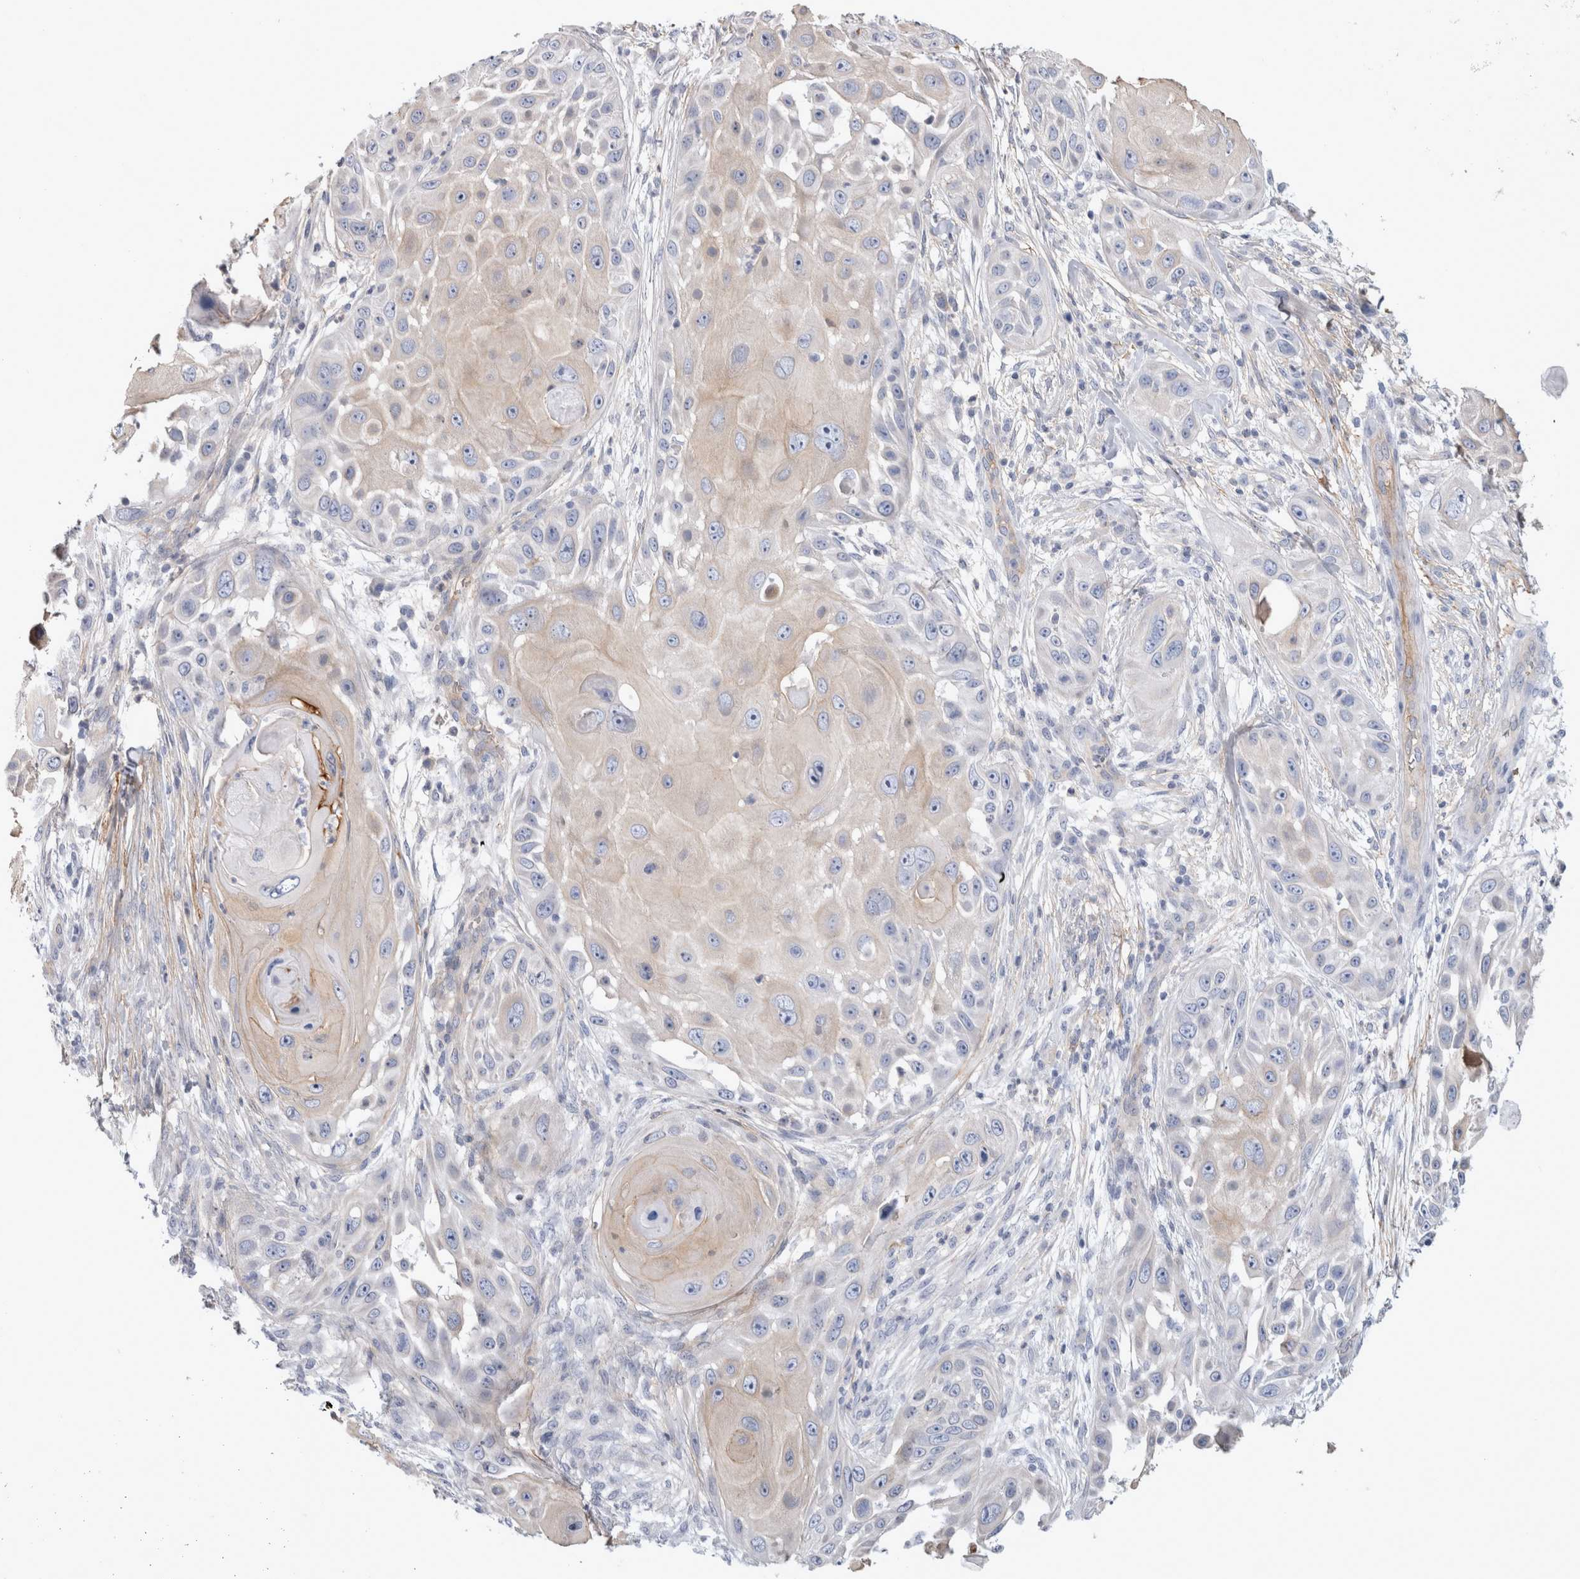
{"staining": {"intensity": "negative", "quantity": "none", "location": "none"}, "tissue": "skin cancer", "cell_type": "Tumor cells", "image_type": "cancer", "snomed": [{"axis": "morphology", "description": "Squamous cell carcinoma, NOS"}, {"axis": "topography", "description": "Skin"}], "caption": "DAB immunohistochemical staining of skin cancer (squamous cell carcinoma) shows no significant expression in tumor cells.", "gene": "CD55", "patient": {"sex": "female", "age": 44}}